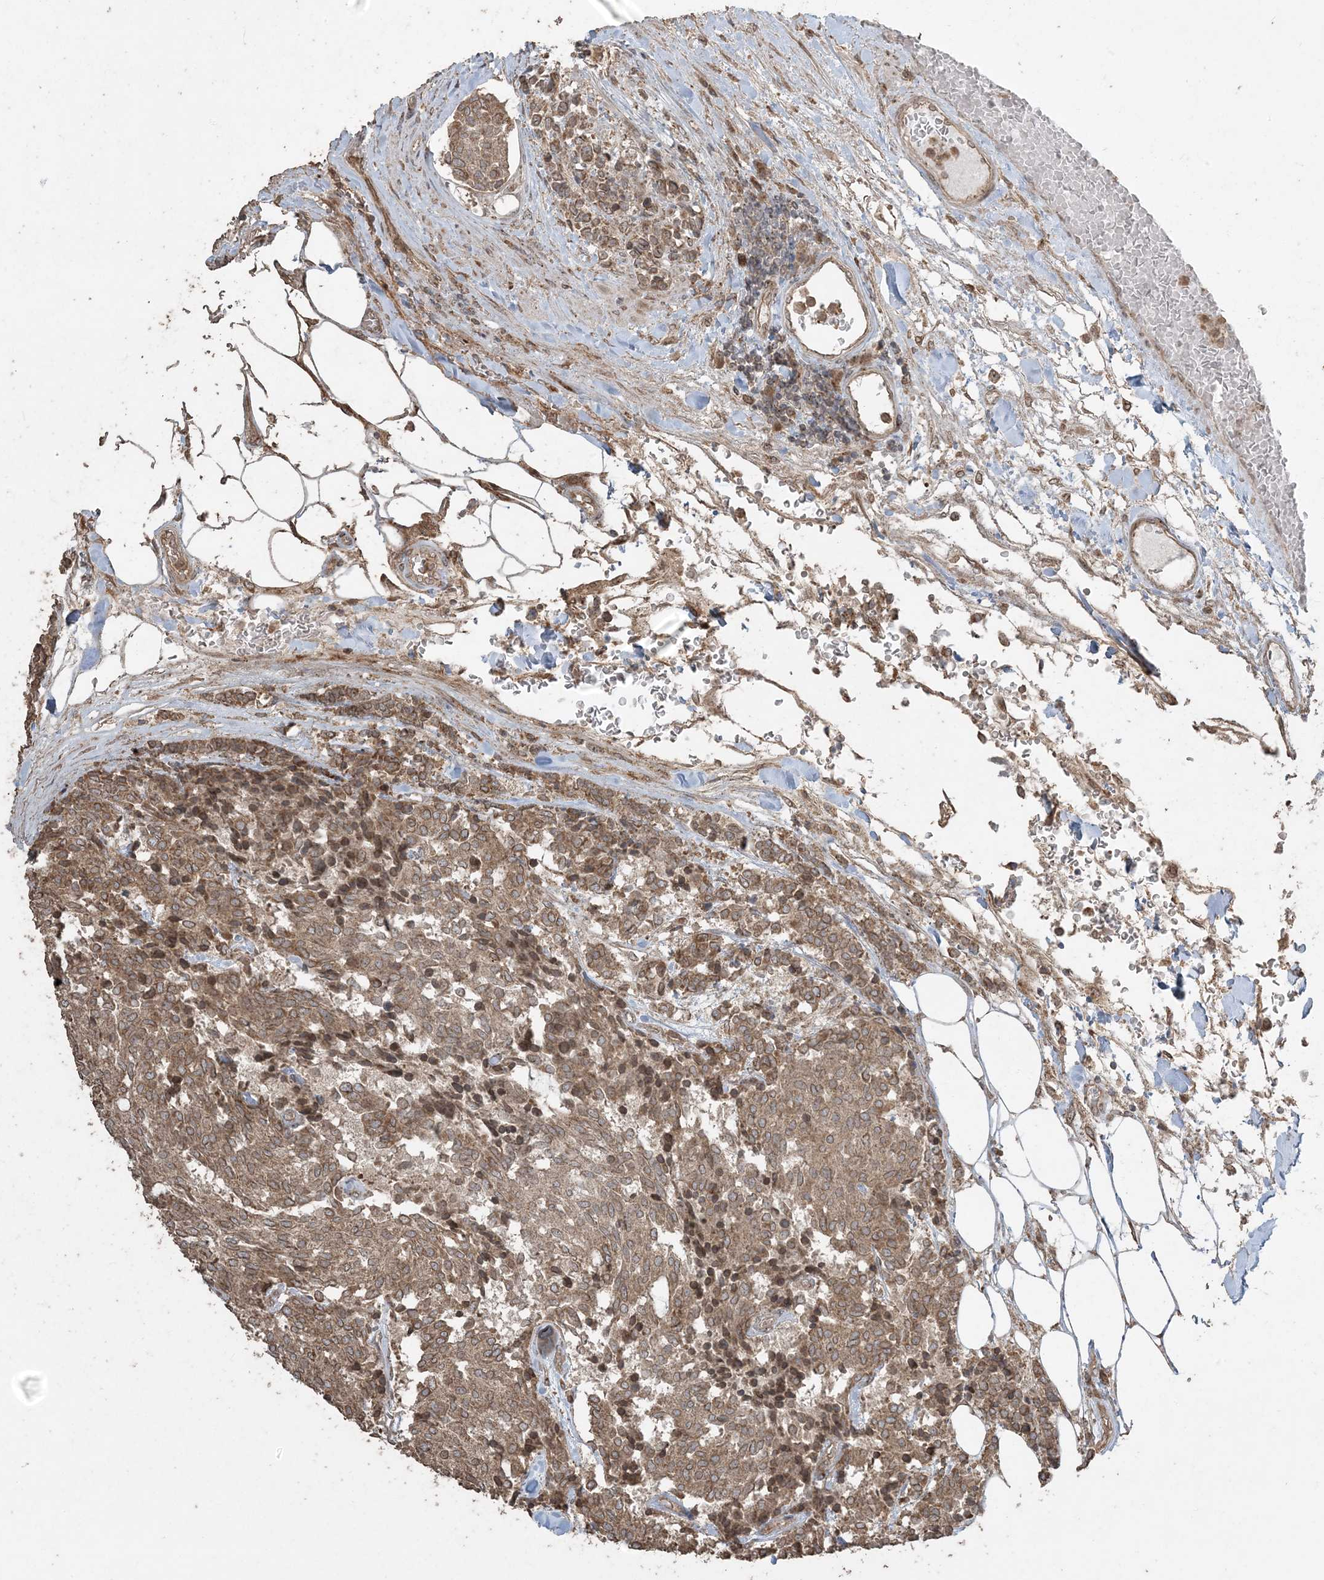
{"staining": {"intensity": "moderate", "quantity": ">75%", "location": "cytoplasmic/membranous"}, "tissue": "carcinoid", "cell_type": "Tumor cells", "image_type": "cancer", "snomed": [{"axis": "morphology", "description": "Carcinoid, malignant, NOS"}, {"axis": "topography", "description": "Pancreas"}], "caption": "This micrograph shows carcinoid stained with immunohistochemistry (IHC) to label a protein in brown. The cytoplasmic/membranous of tumor cells show moderate positivity for the protein. Nuclei are counter-stained blue.", "gene": "DDX19B", "patient": {"sex": "female", "age": 54}}